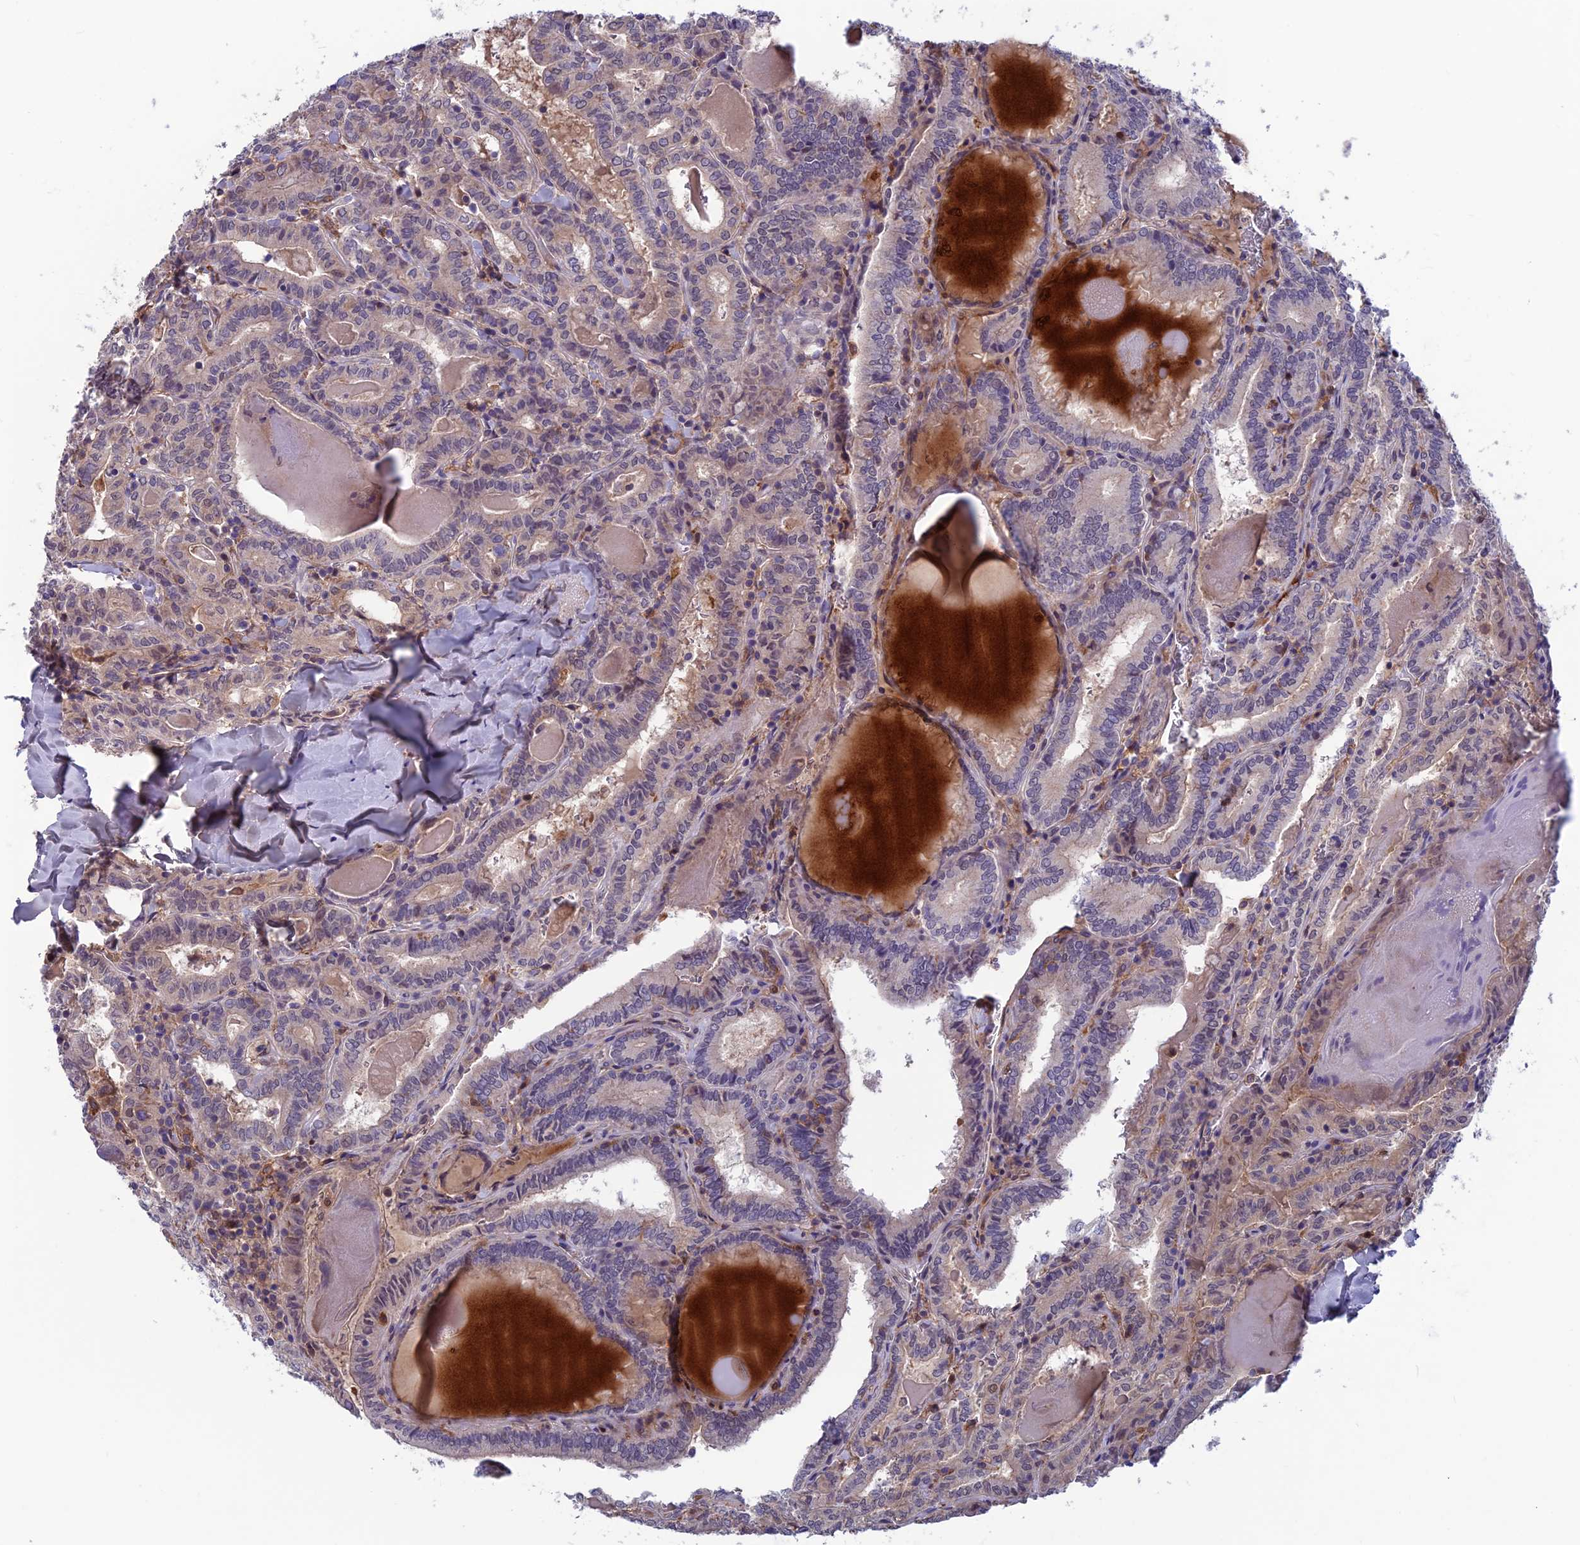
{"staining": {"intensity": "weak", "quantity": "25%-75%", "location": "cytoplasmic/membranous"}, "tissue": "thyroid cancer", "cell_type": "Tumor cells", "image_type": "cancer", "snomed": [{"axis": "morphology", "description": "Papillary adenocarcinoma, NOS"}, {"axis": "topography", "description": "Thyroid gland"}], "caption": "A micrograph of thyroid cancer (papillary adenocarcinoma) stained for a protein shows weak cytoplasmic/membranous brown staining in tumor cells.", "gene": "MAST2", "patient": {"sex": "female", "age": 72}}